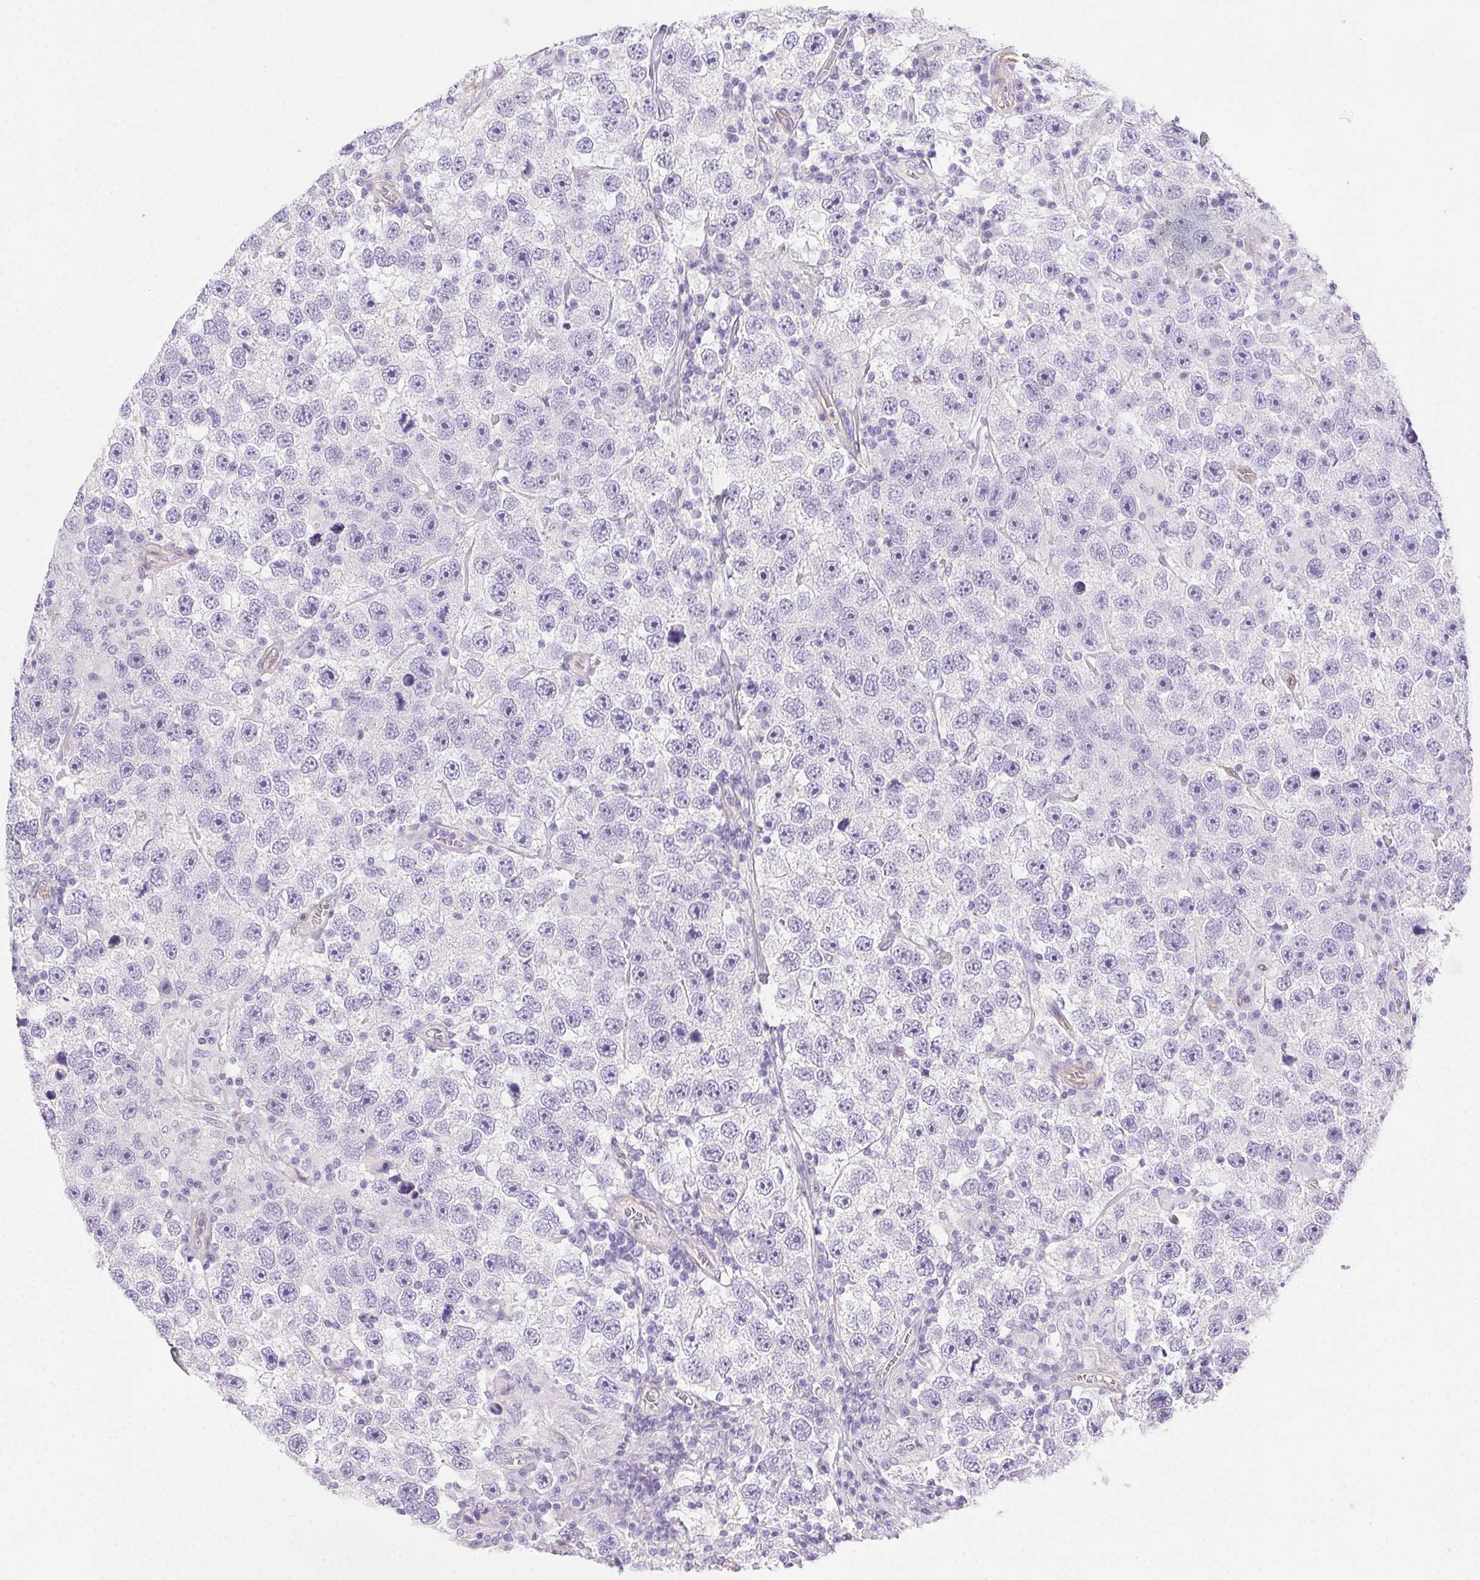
{"staining": {"intensity": "negative", "quantity": "none", "location": "none"}, "tissue": "testis cancer", "cell_type": "Tumor cells", "image_type": "cancer", "snomed": [{"axis": "morphology", "description": "Seminoma, NOS"}, {"axis": "topography", "description": "Testis"}], "caption": "Histopathology image shows no protein positivity in tumor cells of testis cancer (seminoma) tissue.", "gene": "SHCBP1L", "patient": {"sex": "male", "age": 26}}